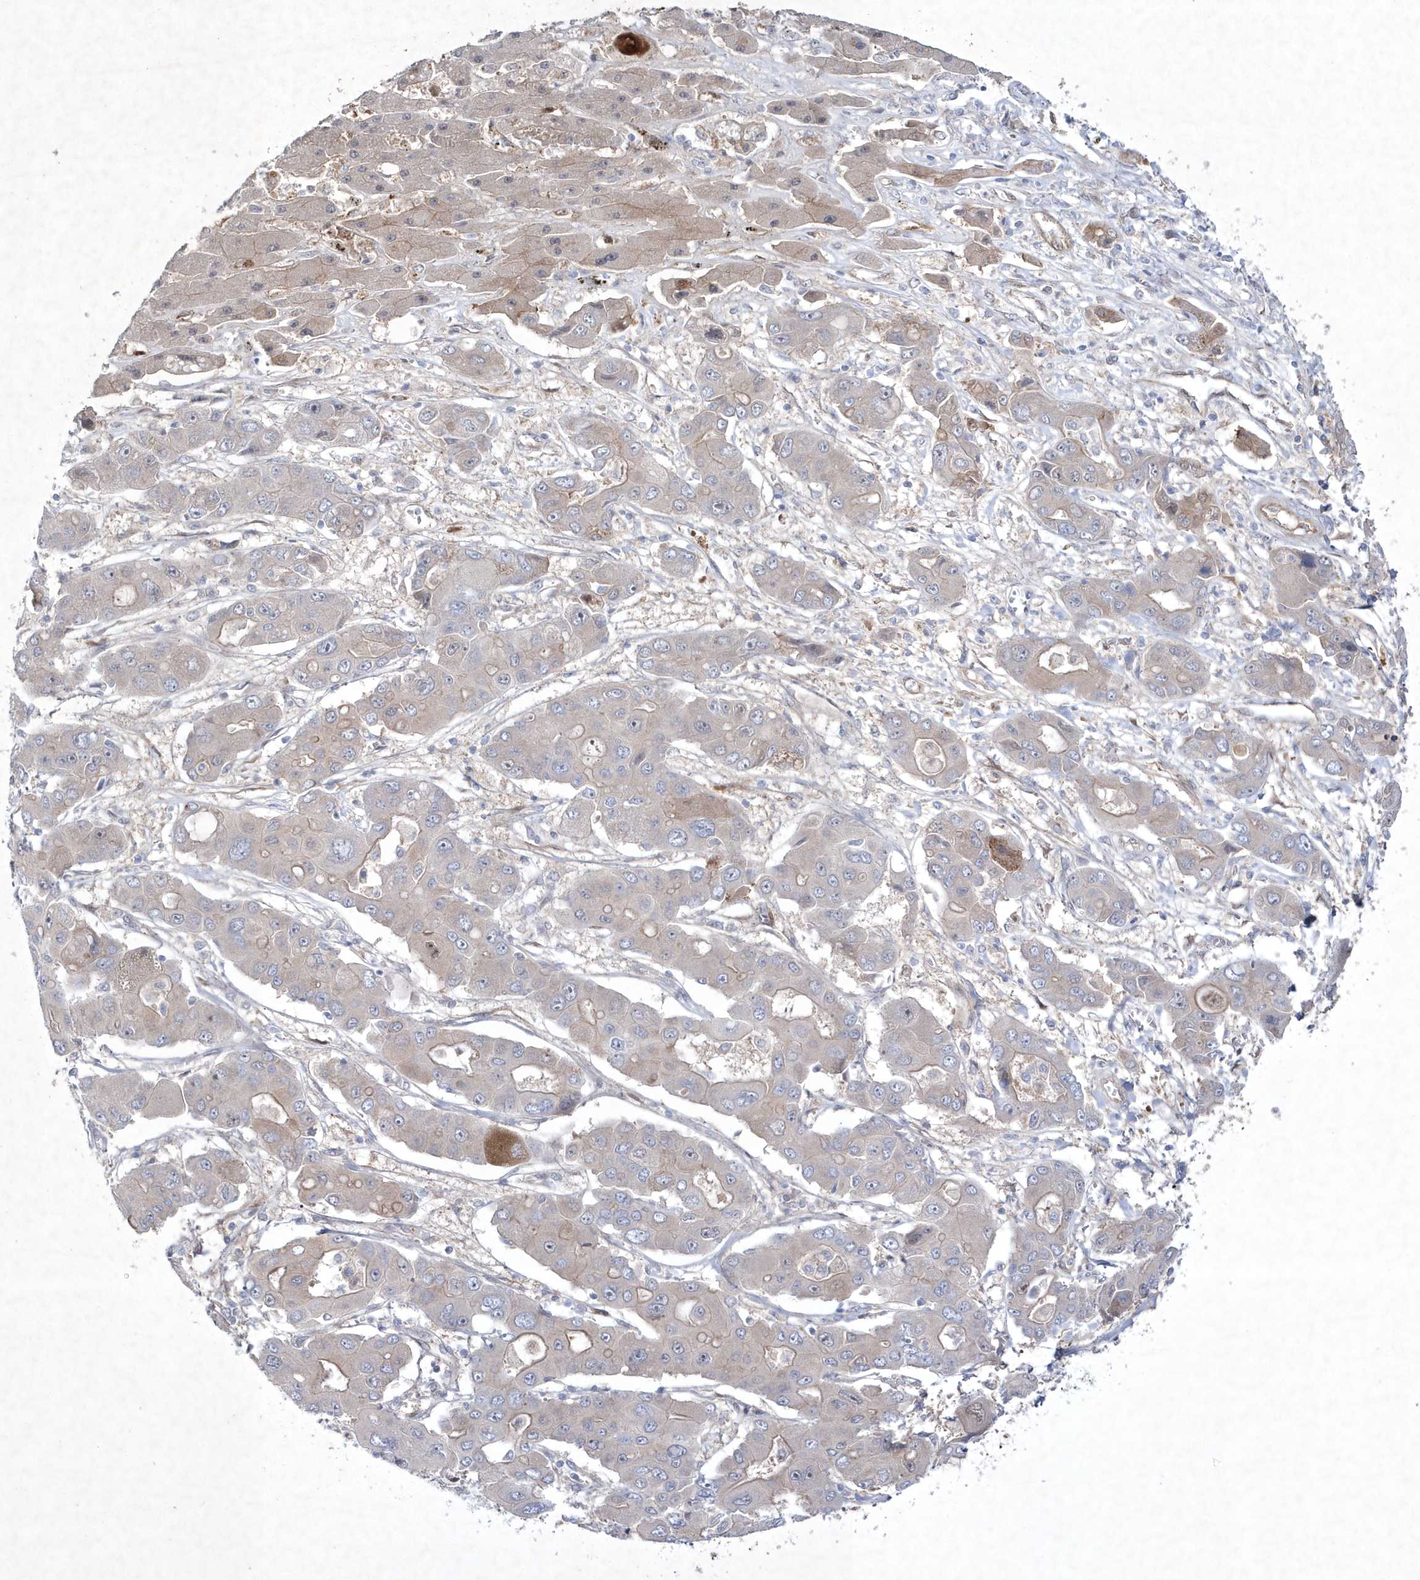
{"staining": {"intensity": "moderate", "quantity": "<25%", "location": "cytoplasmic/membranous"}, "tissue": "liver cancer", "cell_type": "Tumor cells", "image_type": "cancer", "snomed": [{"axis": "morphology", "description": "Cholangiocarcinoma"}, {"axis": "topography", "description": "Liver"}], "caption": "An image of human liver cancer (cholangiocarcinoma) stained for a protein demonstrates moderate cytoplasmic/membranous brown staining in tumor cells. (DAB (3,3'-diaminobenzidine) IHC with brightfield microscopy, high magnification).", "gene": "DSPP", "patient": {"sex": "male", "age": 67}}